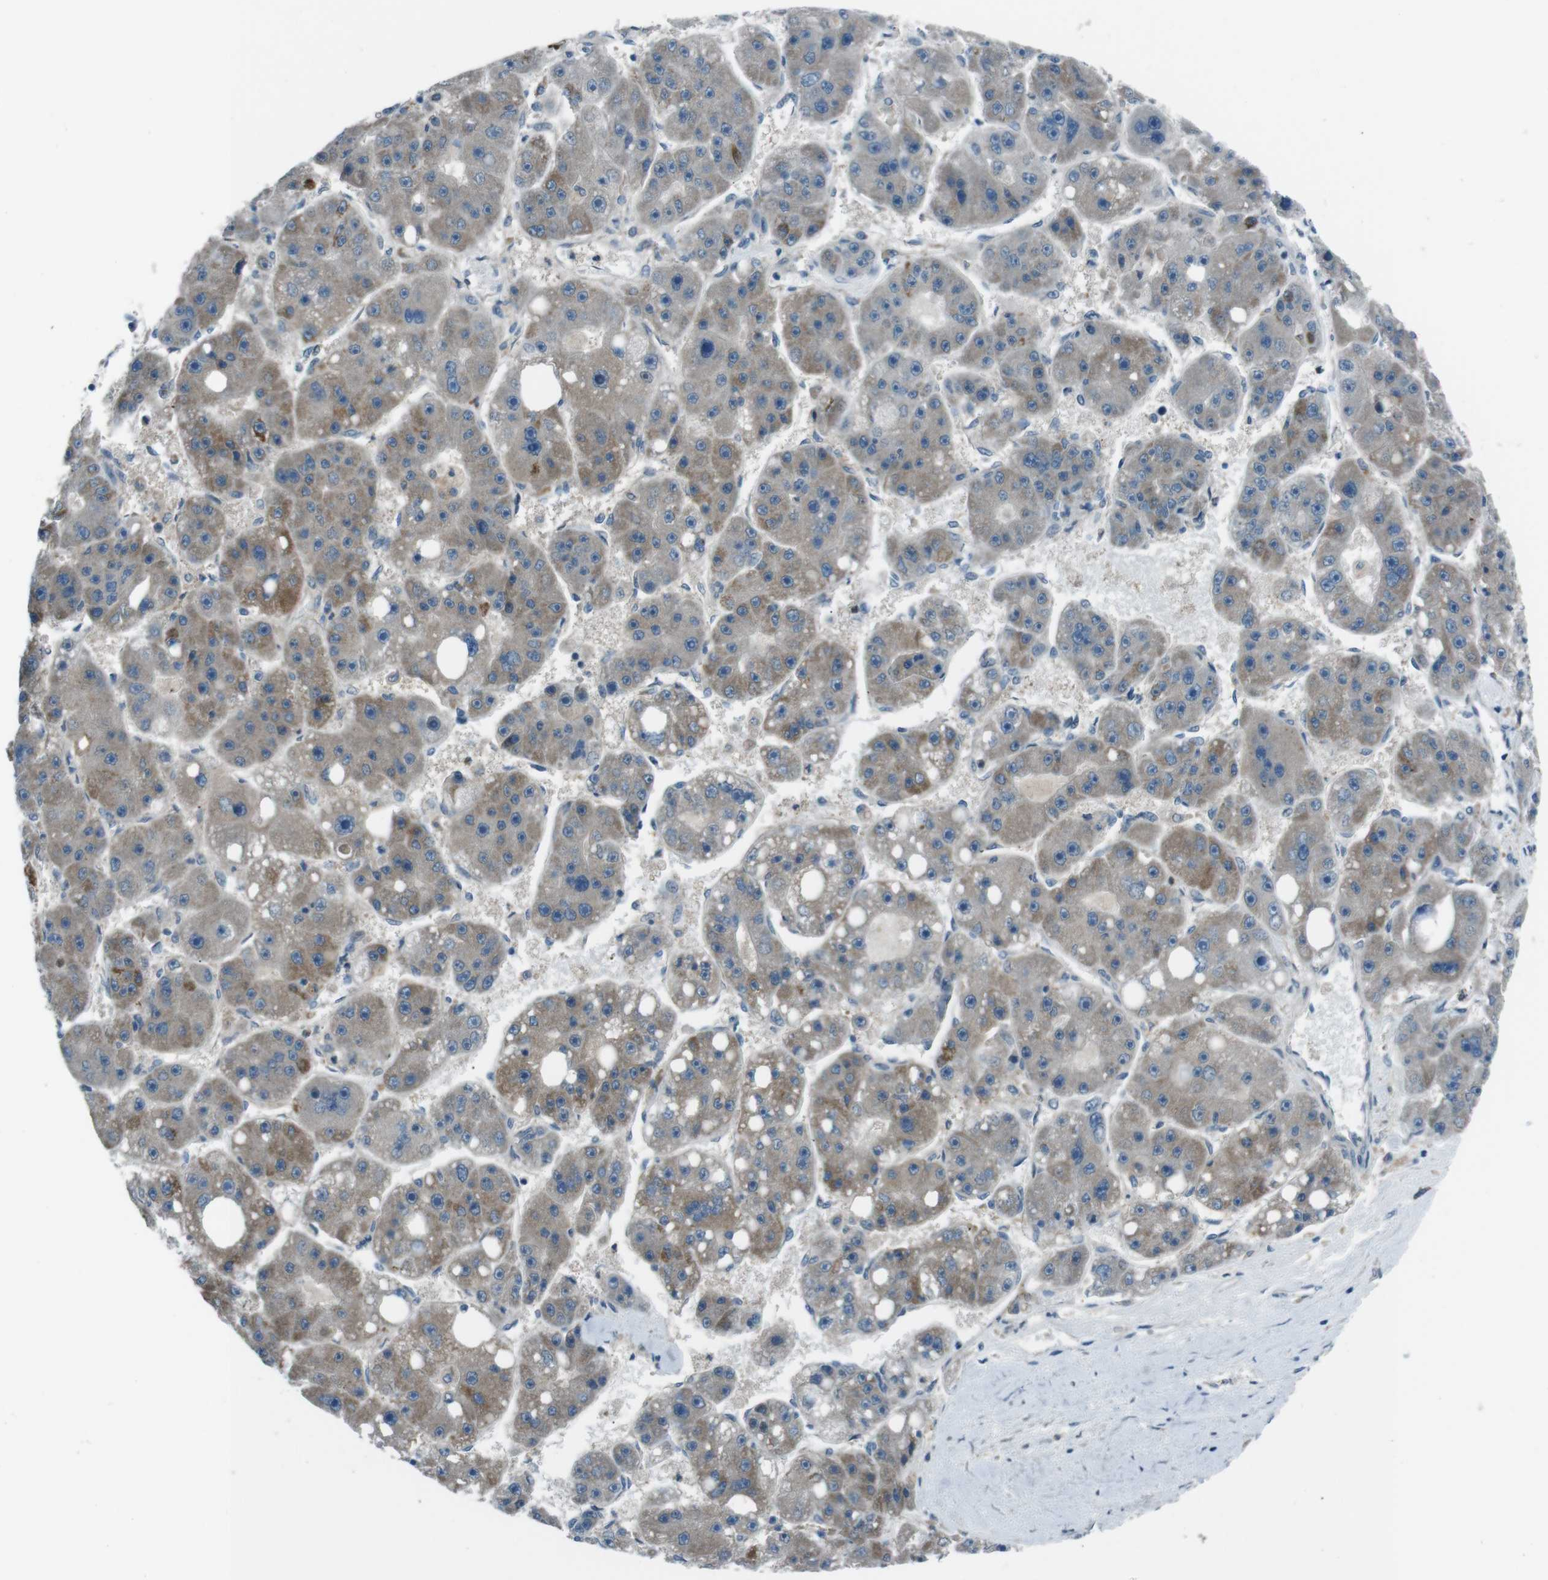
{"staining": {"intensity": "moderate", "quantity": "<25%", "location": "cytoplasmic/membranous"}, "tissue": "liver cancer", "cell_type": "Tumor cells", "image_type": "cancer", "snomed": [{"axis": "morphology", "description": "Carcinoma, Hepatocellular, NOS"}, {"axis": "topography", "description": "Liver"}], "caption": "DAB immunohistochemical staining of human liver cancer exhibits moderate cytoplasmic/membranous protein positivity in approximately <25% of tumor cells.", "gene": "SLC27A4", "patient": {"sex": "female", "age": 61}}